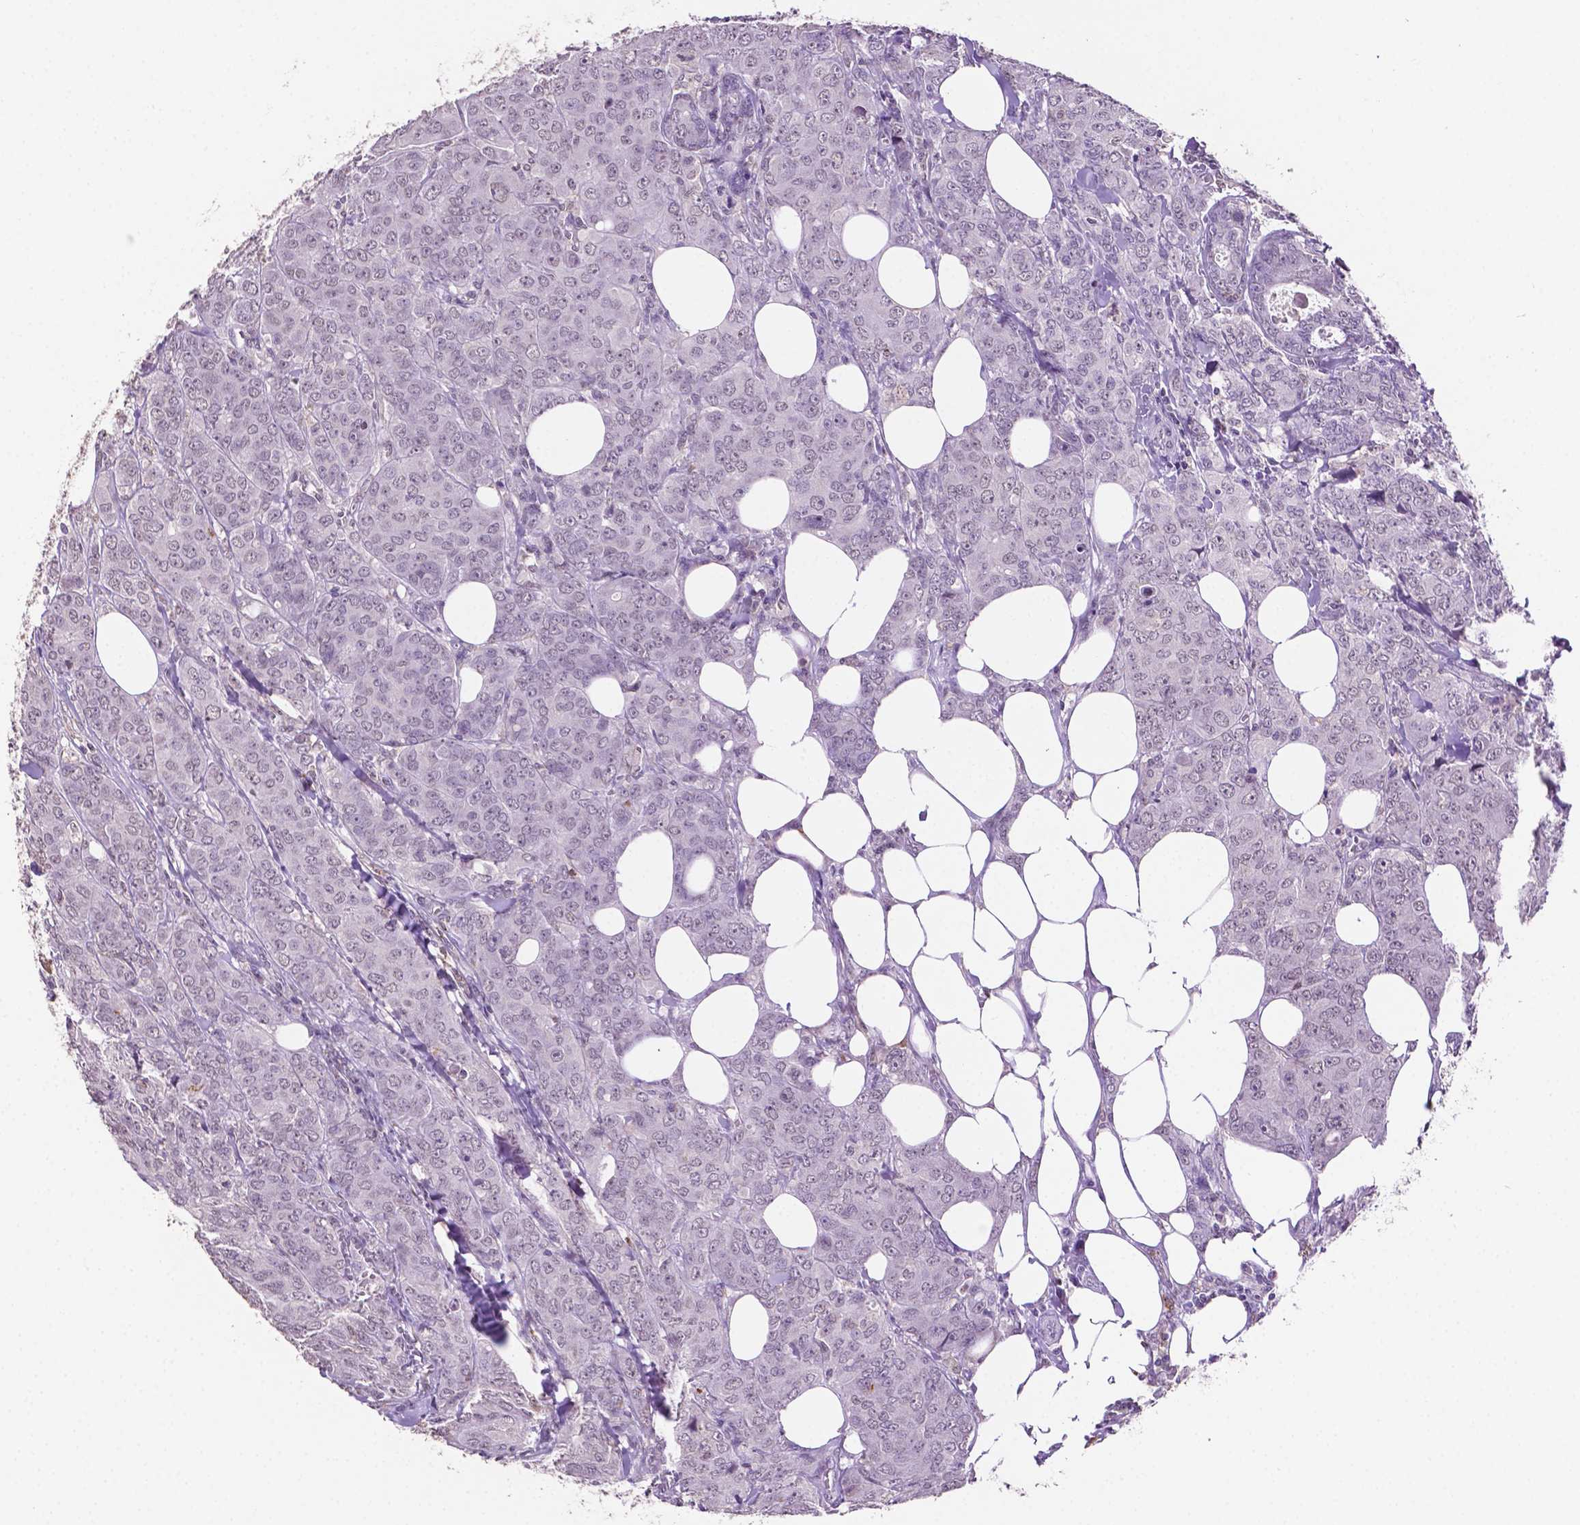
{"staining": {"intensity": "moderate", "quantity": "<25%", "location": "nuclear"}, "tissue": "breast cancer", "cell_type": "Tumor cells", "image_type": "cancer", "snomed": [{"axis": "morphology", "description": "Duct carcinoma"}, {"axis": "topography", "description": "Breast"}], "caption": "Breast infiltrating ductal carcinoma was stained to show a protein in brown. There is low levels of moderate nuclear expression in approximately <25% of tumor cells.", "gene": "PTPN6", "patient": {"sex": "female", "age": 43}}